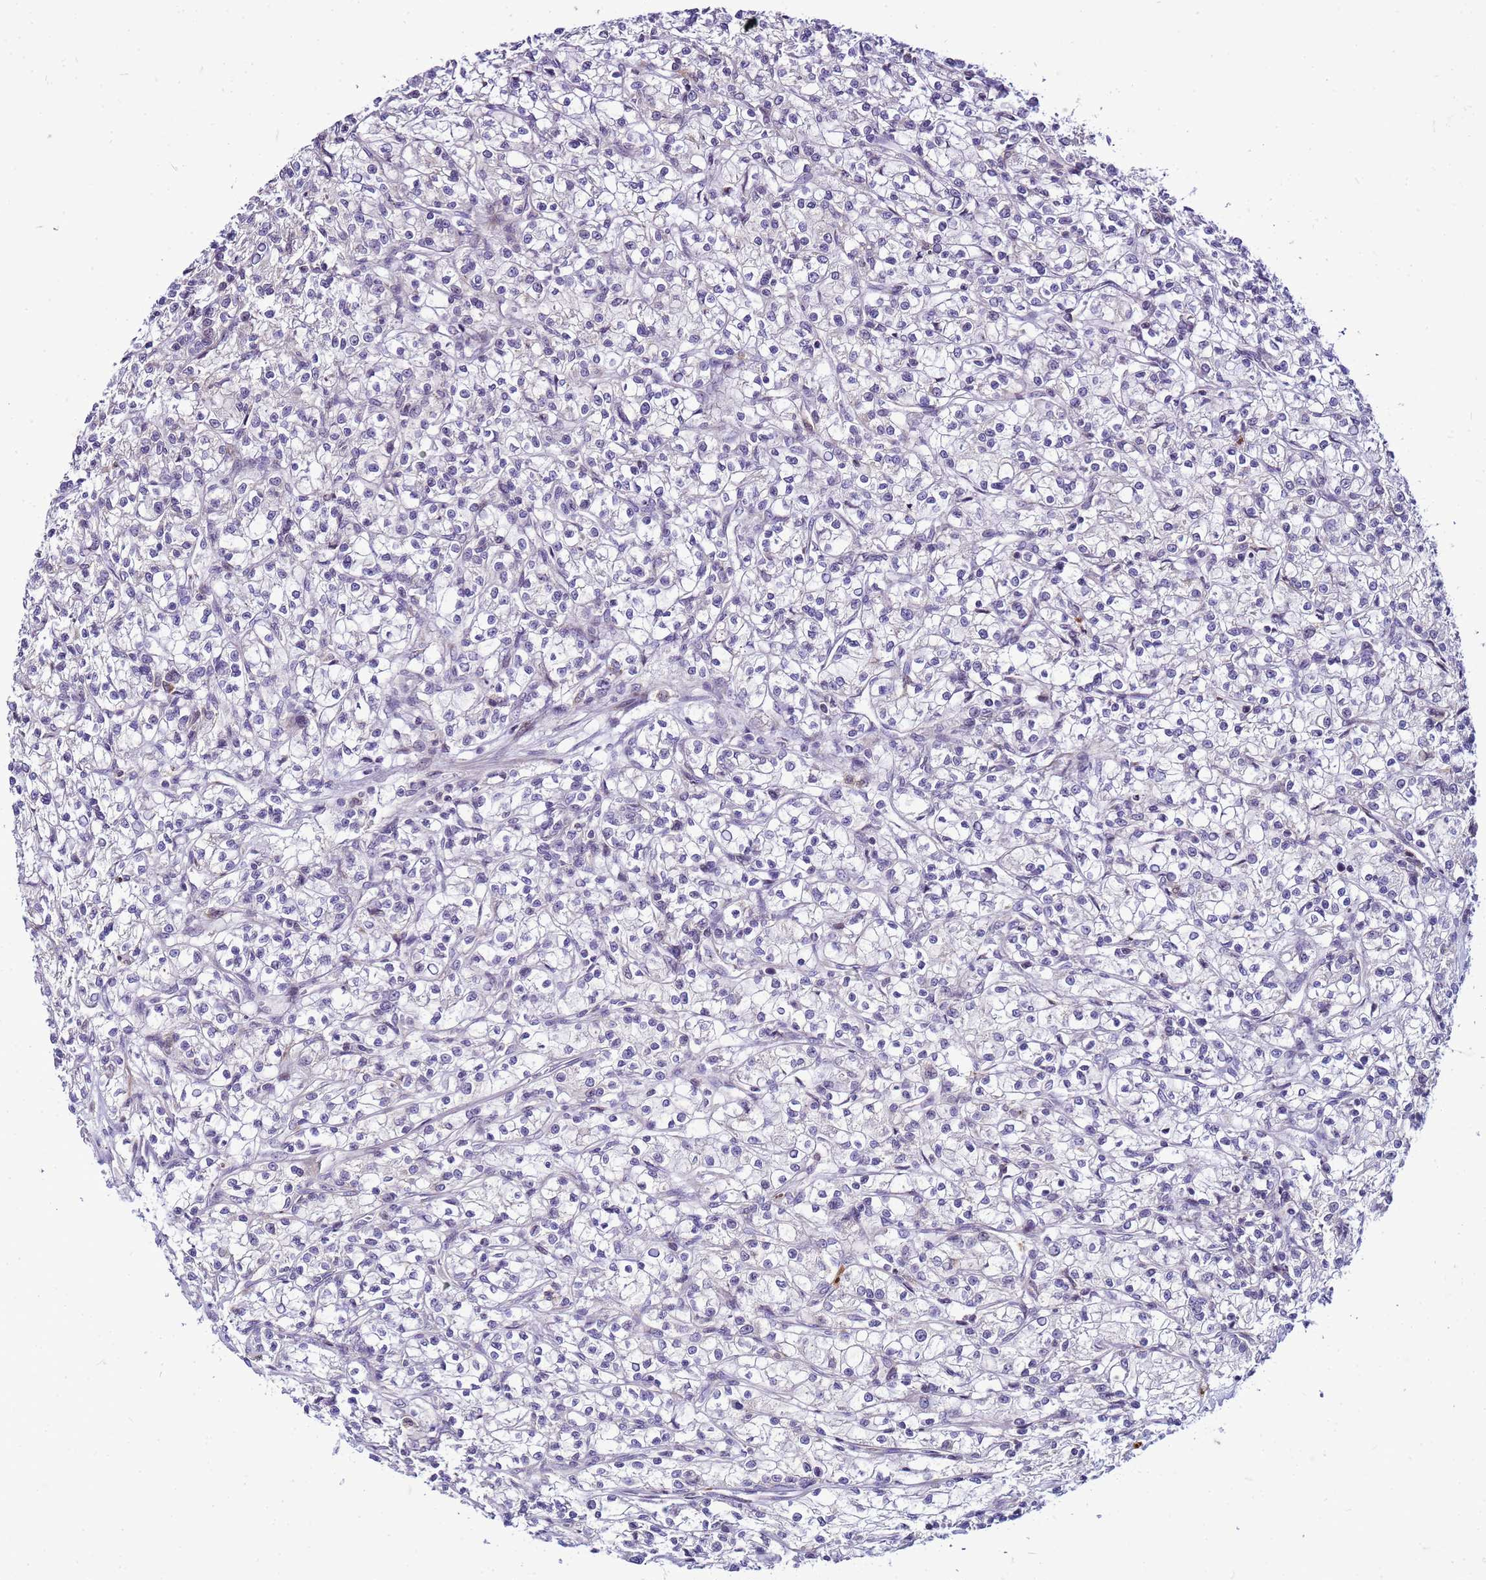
{"staining": {"intensity": "negative", "quantity": "none", "location": "none"}, "tissue": "renal cancer", "cell_type": "Tumor cells", "image_type": "cancer", "snomed": [{"axis": "morphology", "description": "Adenocarcinoma, NOS"}, {"axis": "topography", "description": "Kidney"}], "caption": "IHC histopathology image of human renal adenocarcinoma stained for a protein (brown), which shows no expression in tumor cells.", "gene": "VPS4B", "patient": {"sex": "female", "age": 59}}